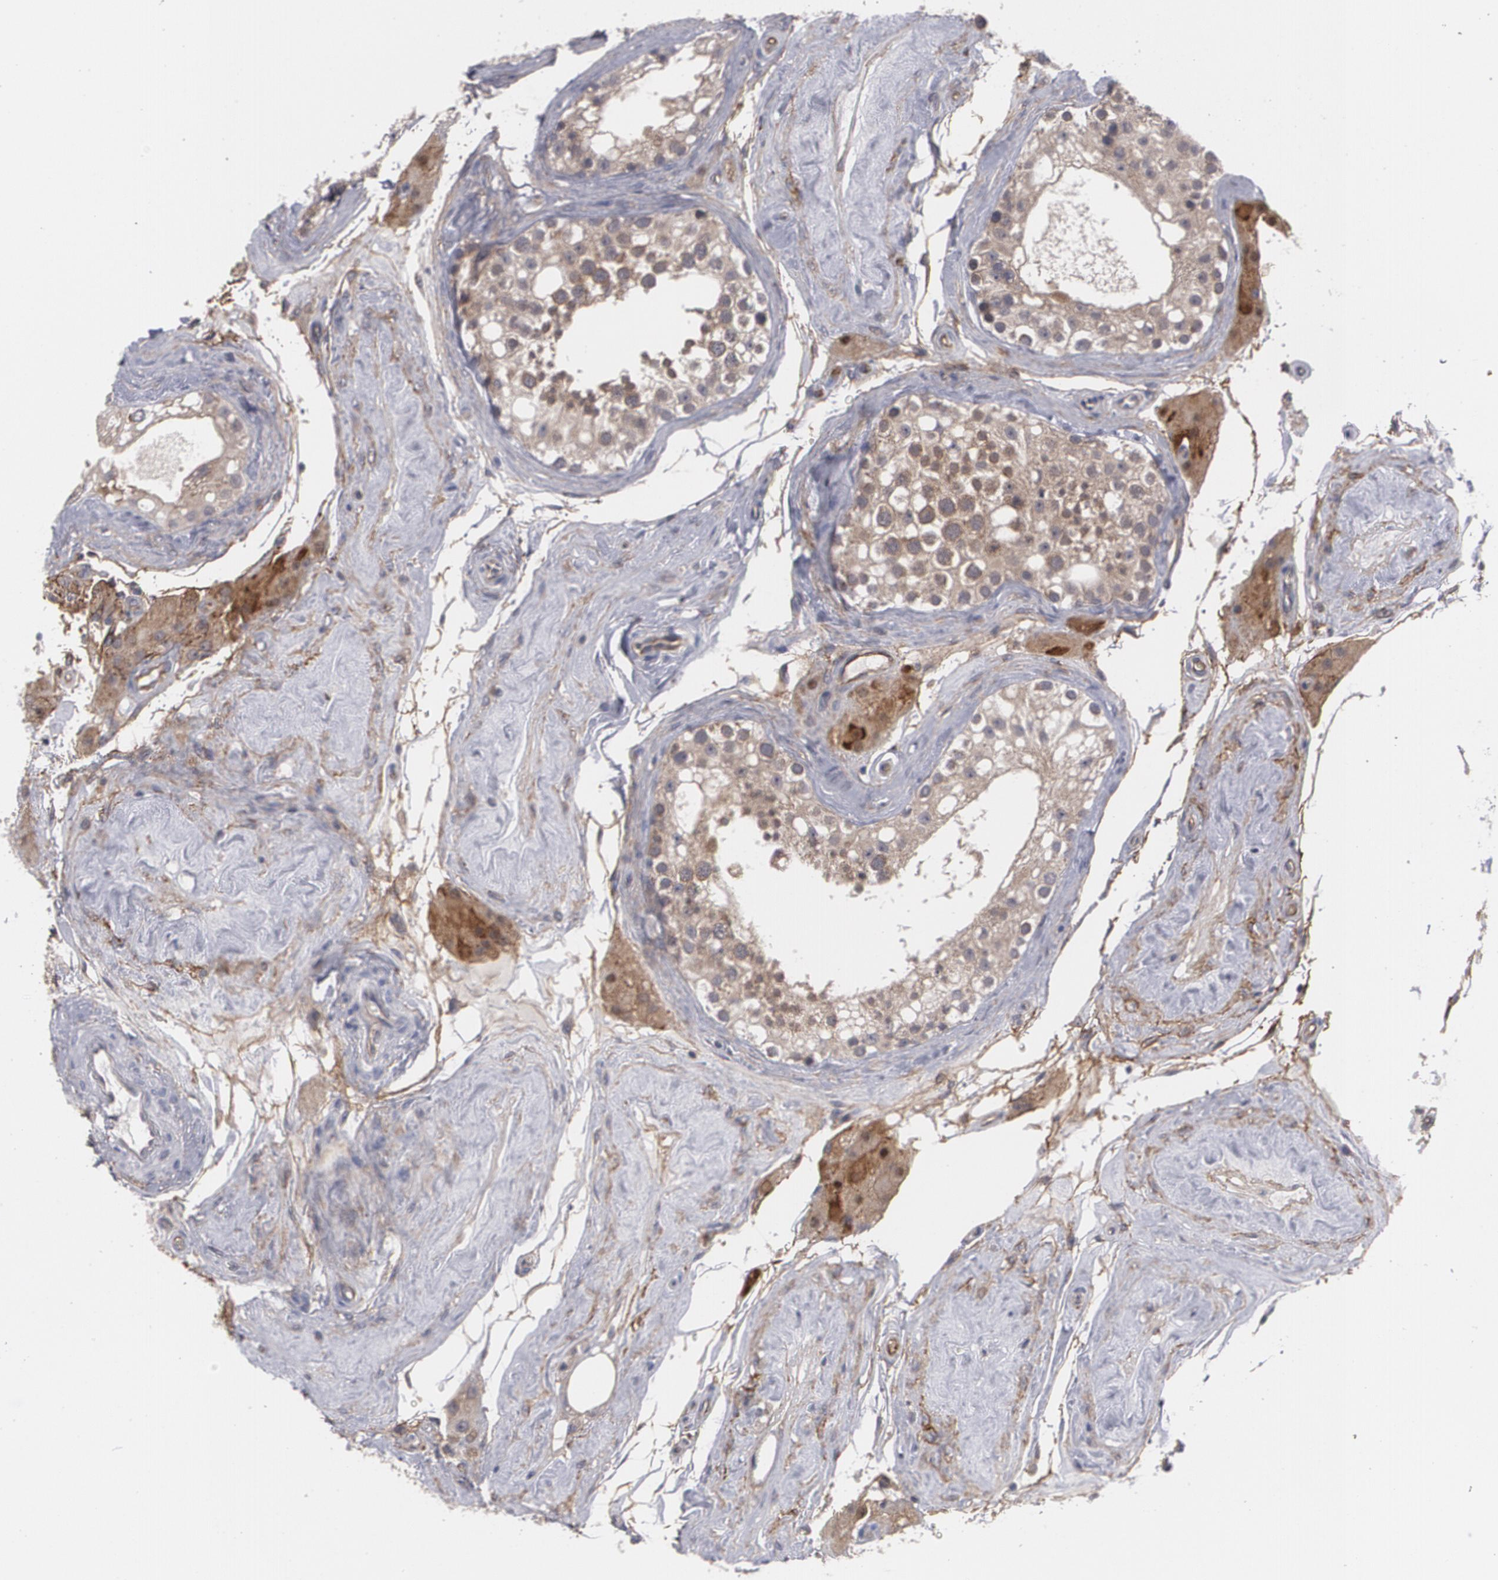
{"staining": {"intensity": "weak", "quantity": ">75%", "location": "cytoplasmic/membranous"}, "tissue": "testis", "cell_type": "Cells in seminiferous ducts", "image_type": "normal", "snomed": [{"axis": "morphology", "description": "Normal tissue, NOS"}, {"axis": "topography", "description": "Testis"}], "caption": "Benign testis reveals weak cytoplasmic/membranous positivity in approximately >75% of cells in seminiferous ducts.", "gene": "BMP6", "patient": {"sex": "male", "age": 68}}